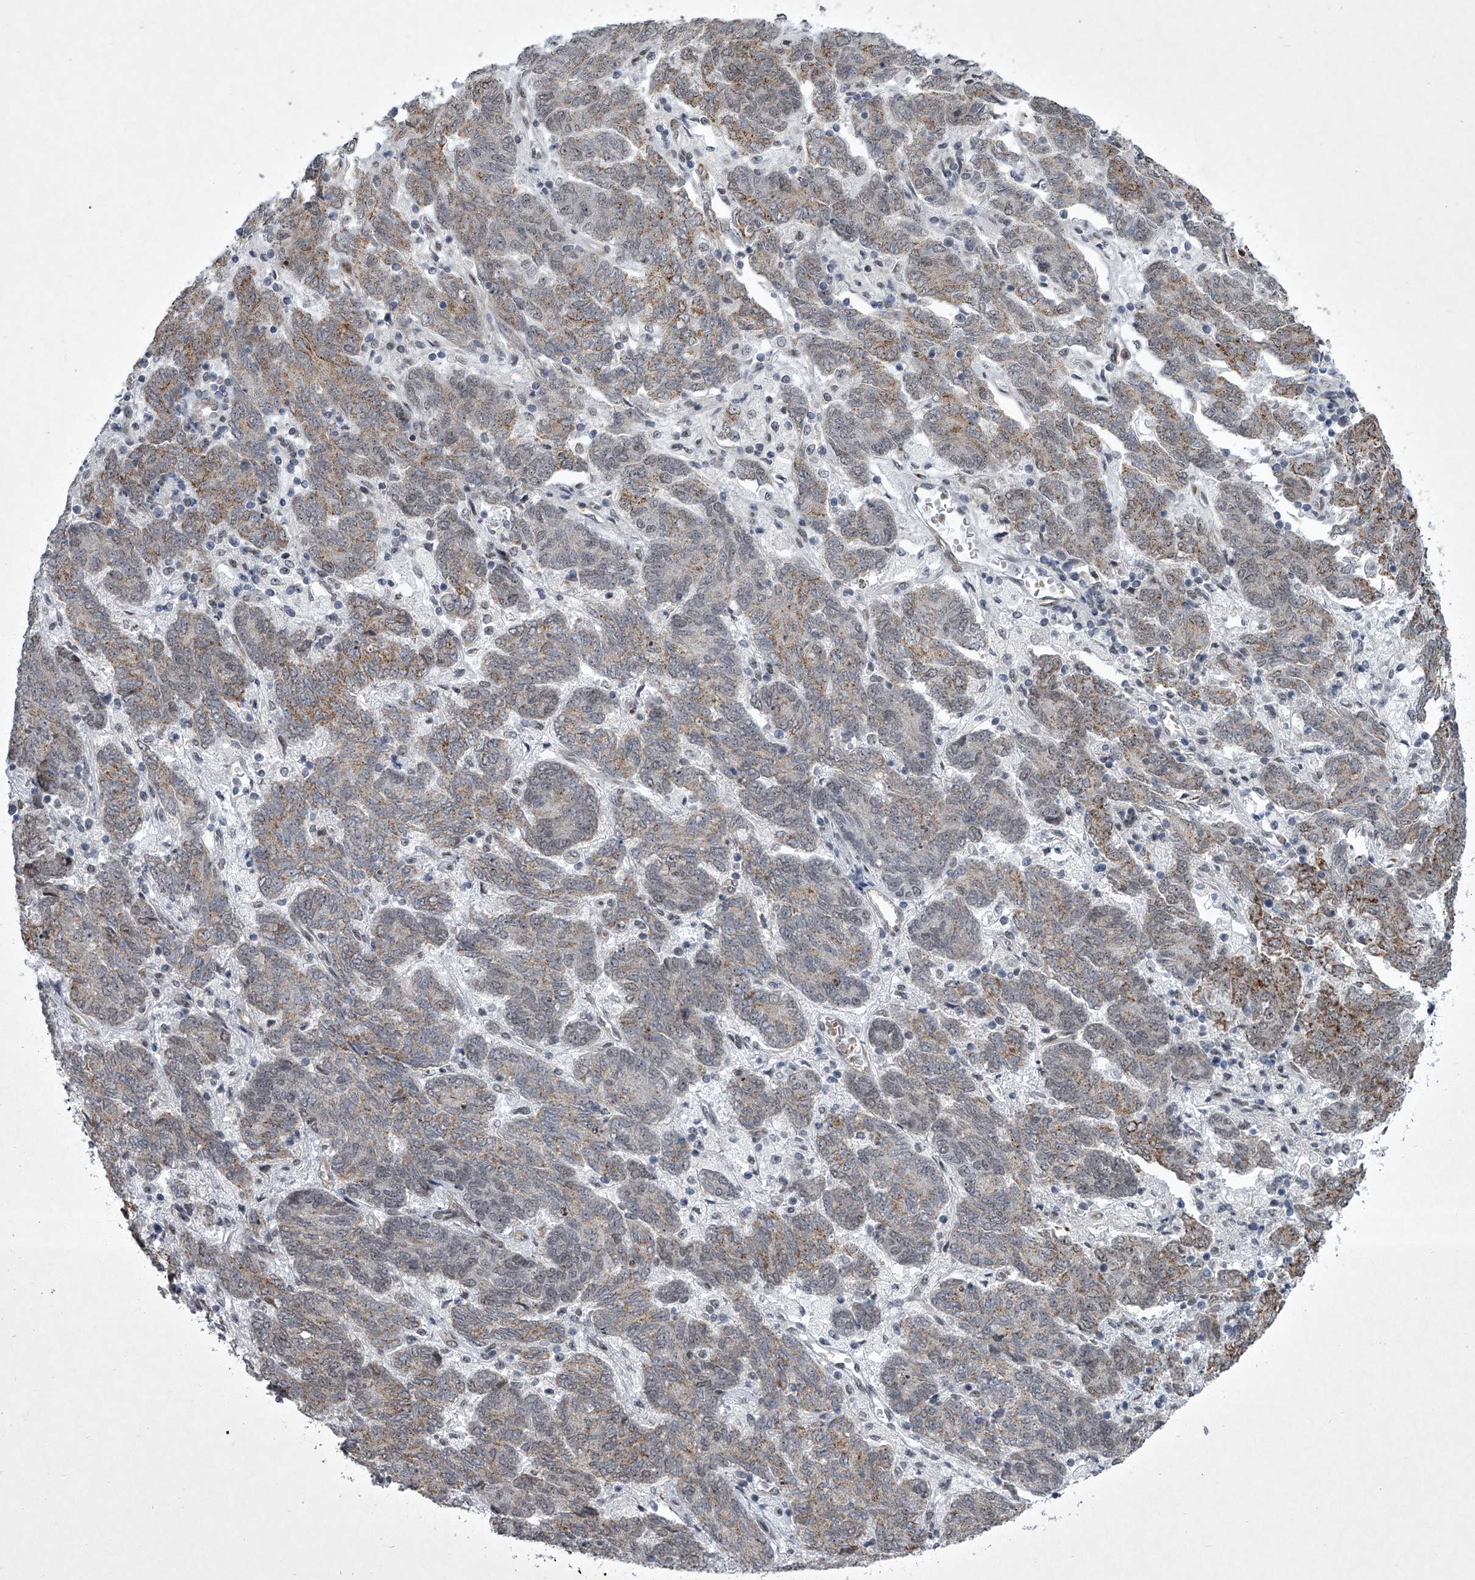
{"staining": {"intensity": "moderate", "quantity": "25%-75%", "location": "cytoplasmic/membranous"}, "tissue": "endometrial cancer", "cell_type": "Tumor cells", "image_type": "cancer", "snomed": [{"axis": "morphology", "description": "Adenocarcinoma, NOS"}, {"axis": "topography", "description": "Endometrium"}], "caption": "DAB (3,3'-diaminobenzidine) immunohistochemical staining of human endometrial cancer reveals moderate cytoplasmic/membranous protein expression in approximately 25%-75% of tumor cells.", "gene": "MLLT1", "patient": {"sex": "female", "age": 80}}